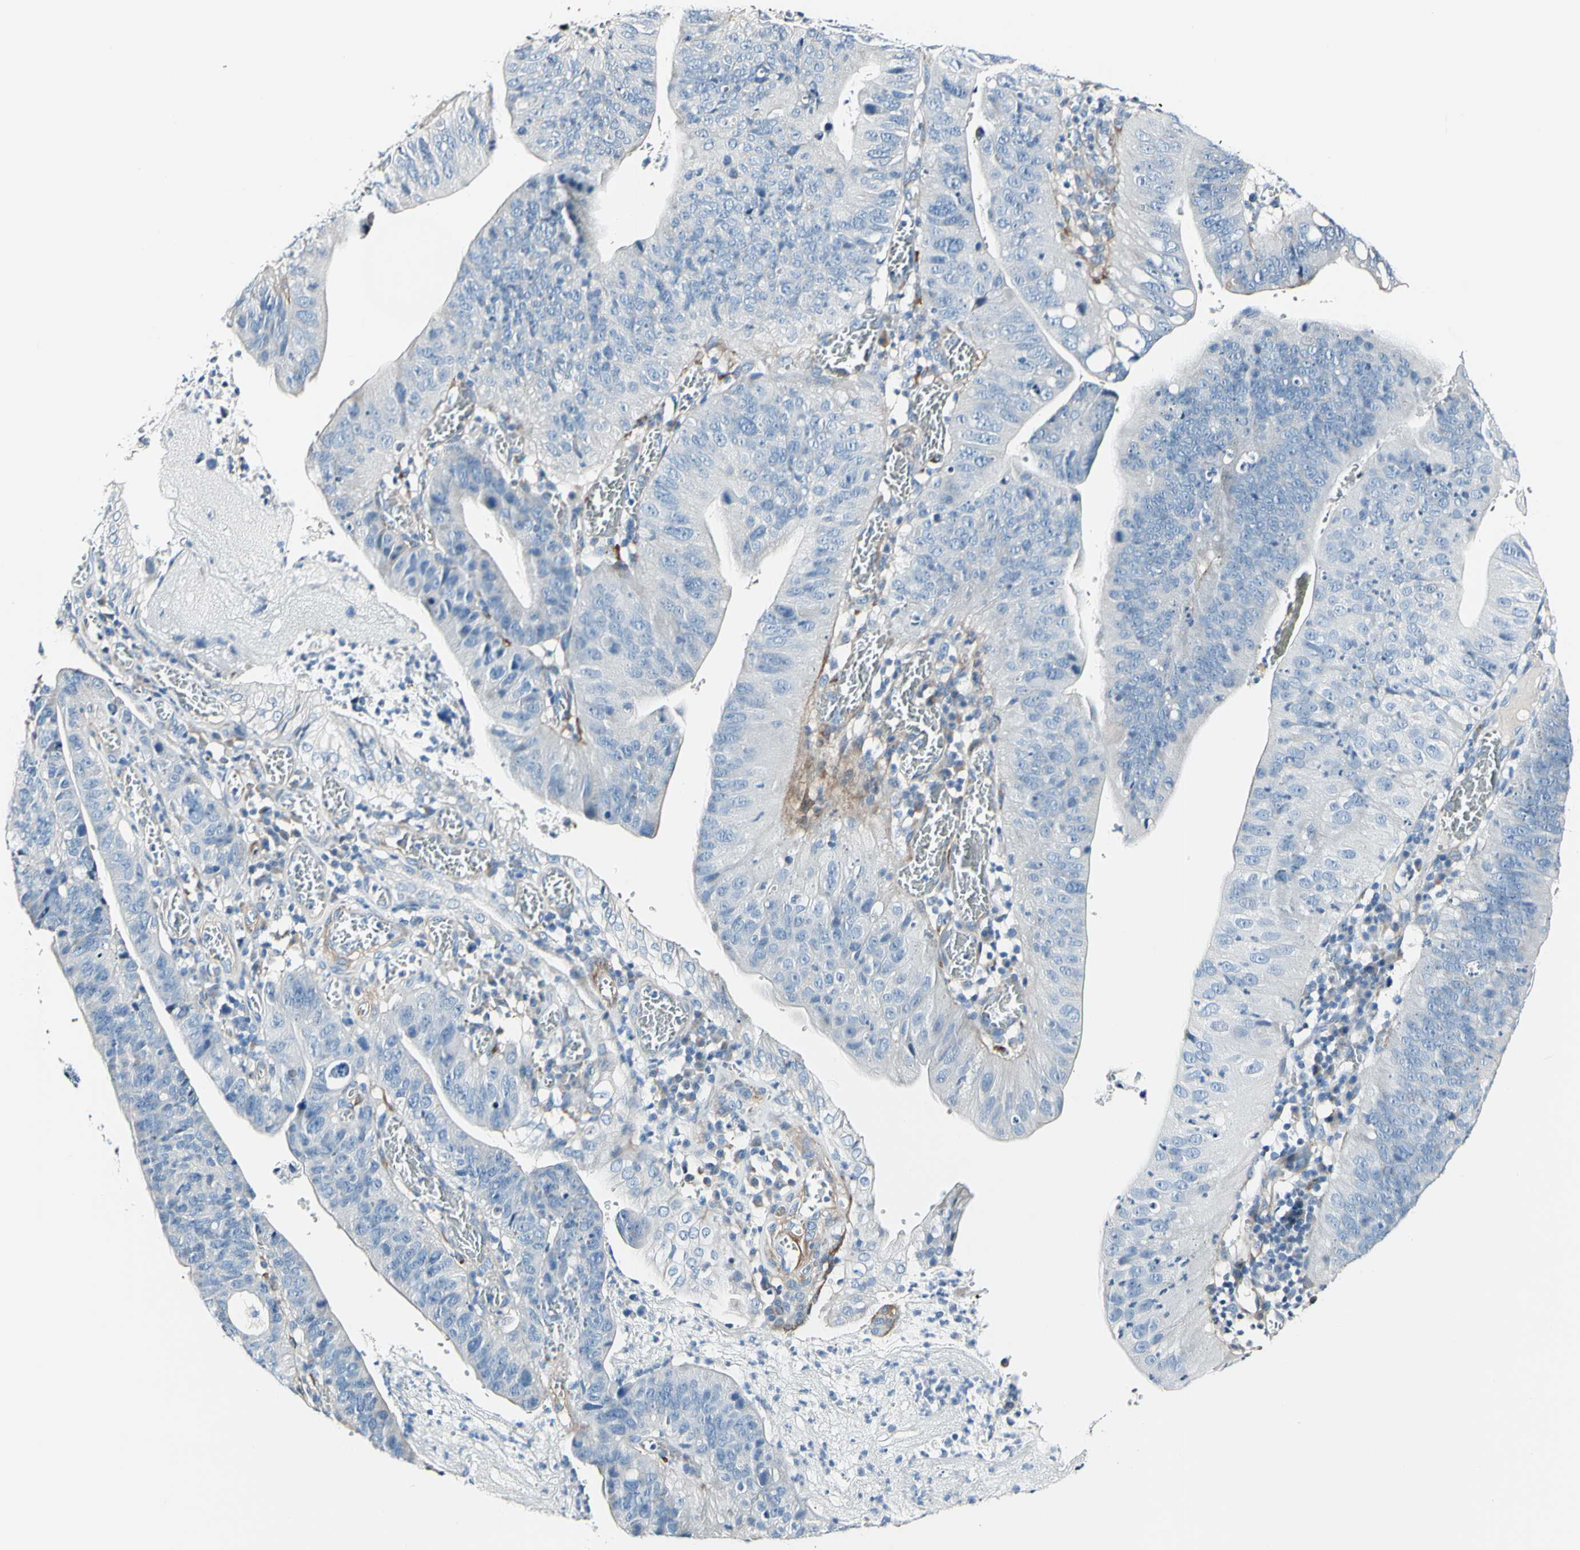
{"staining": {"intensity": "negative", "quantity": "none", "location": "none"}, "tissue": "stomach cancer", "cell_type": "Tumor cells", "image_type": "cancer", "snomed": [{"axis": "morphology", "description": "Adenocarcinoma, NOS"}, {"axis": "topography", "description": "Stomach"}], "caption": "Immunohistochemistry photomicrograph of human adenocarcinoma (stomach) stained for a protein (brown), which displays no staining in tumor cells. (DAB (3,3'-diaminobenzidine) immunohistochemistry visualized using brightfield microscopy, high magnification).", "gene": "COL6A3", "patient": {"sex": "male", "age": 59}}